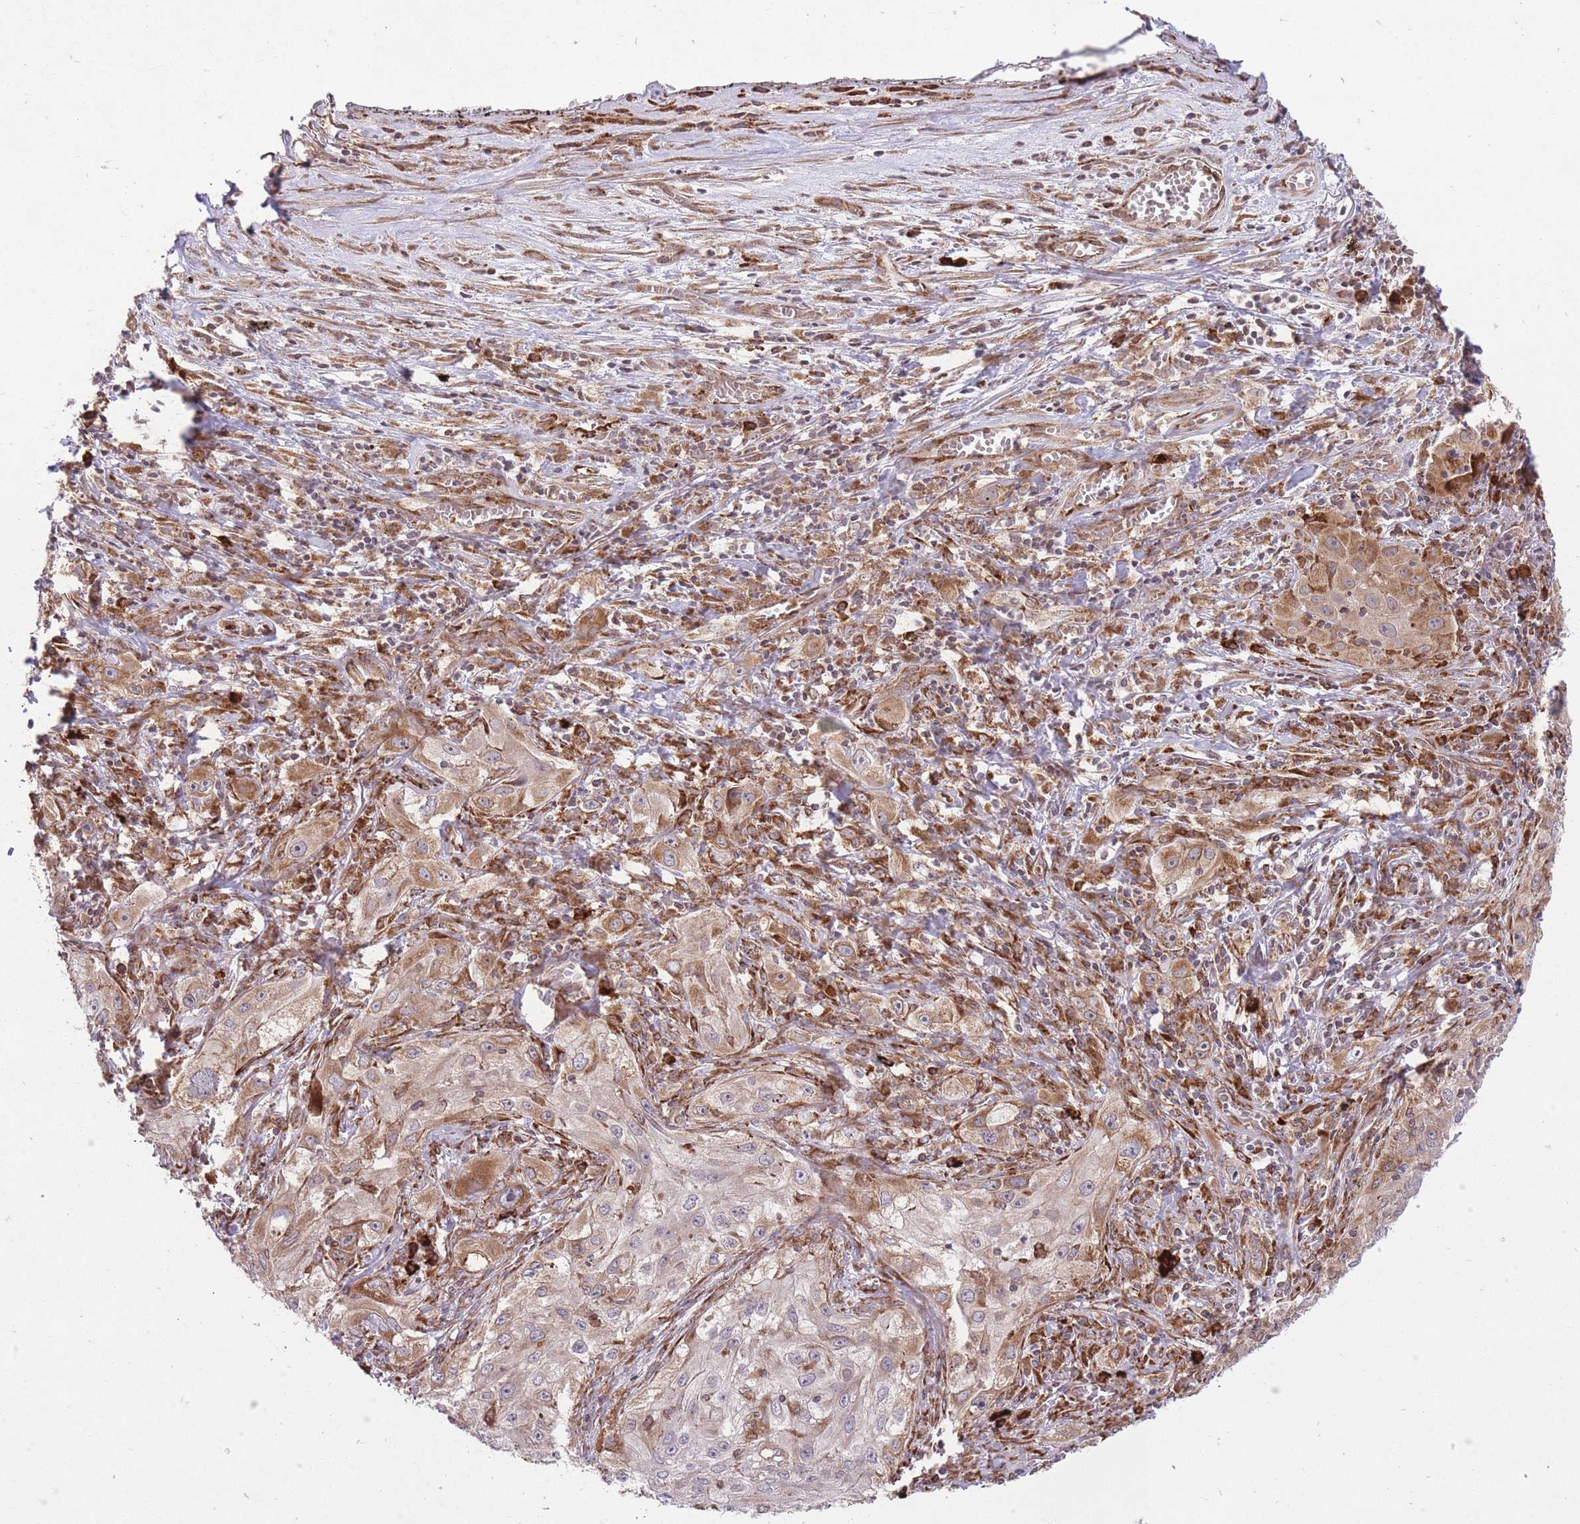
{"staining": {"intensity": "moderate", "quantity": ">75%", "location": "cytoplasmic/membranous"}, "tissue": "lung cancer", "cell_type": "Tumor cells", "image_type": "cancer", "snomed": [{"axis": "morphology", "description": "Squamous cell carcinoma, NOS"}, {"axis": "topography", "description": "Lung"}], "caption": "Lung squamous cell carcinoma stained with DAB (3,3'-diaminobenzidine) immunohistochemistry exhibits medium levels of moderate cytoplasmic/membranous positivity in about >75% of tumor cells. The protein is shown in brown color, while the nuclei are stained blue.", "gene": "TTLL3", "patient": {"sex": "female", "age": 69}}